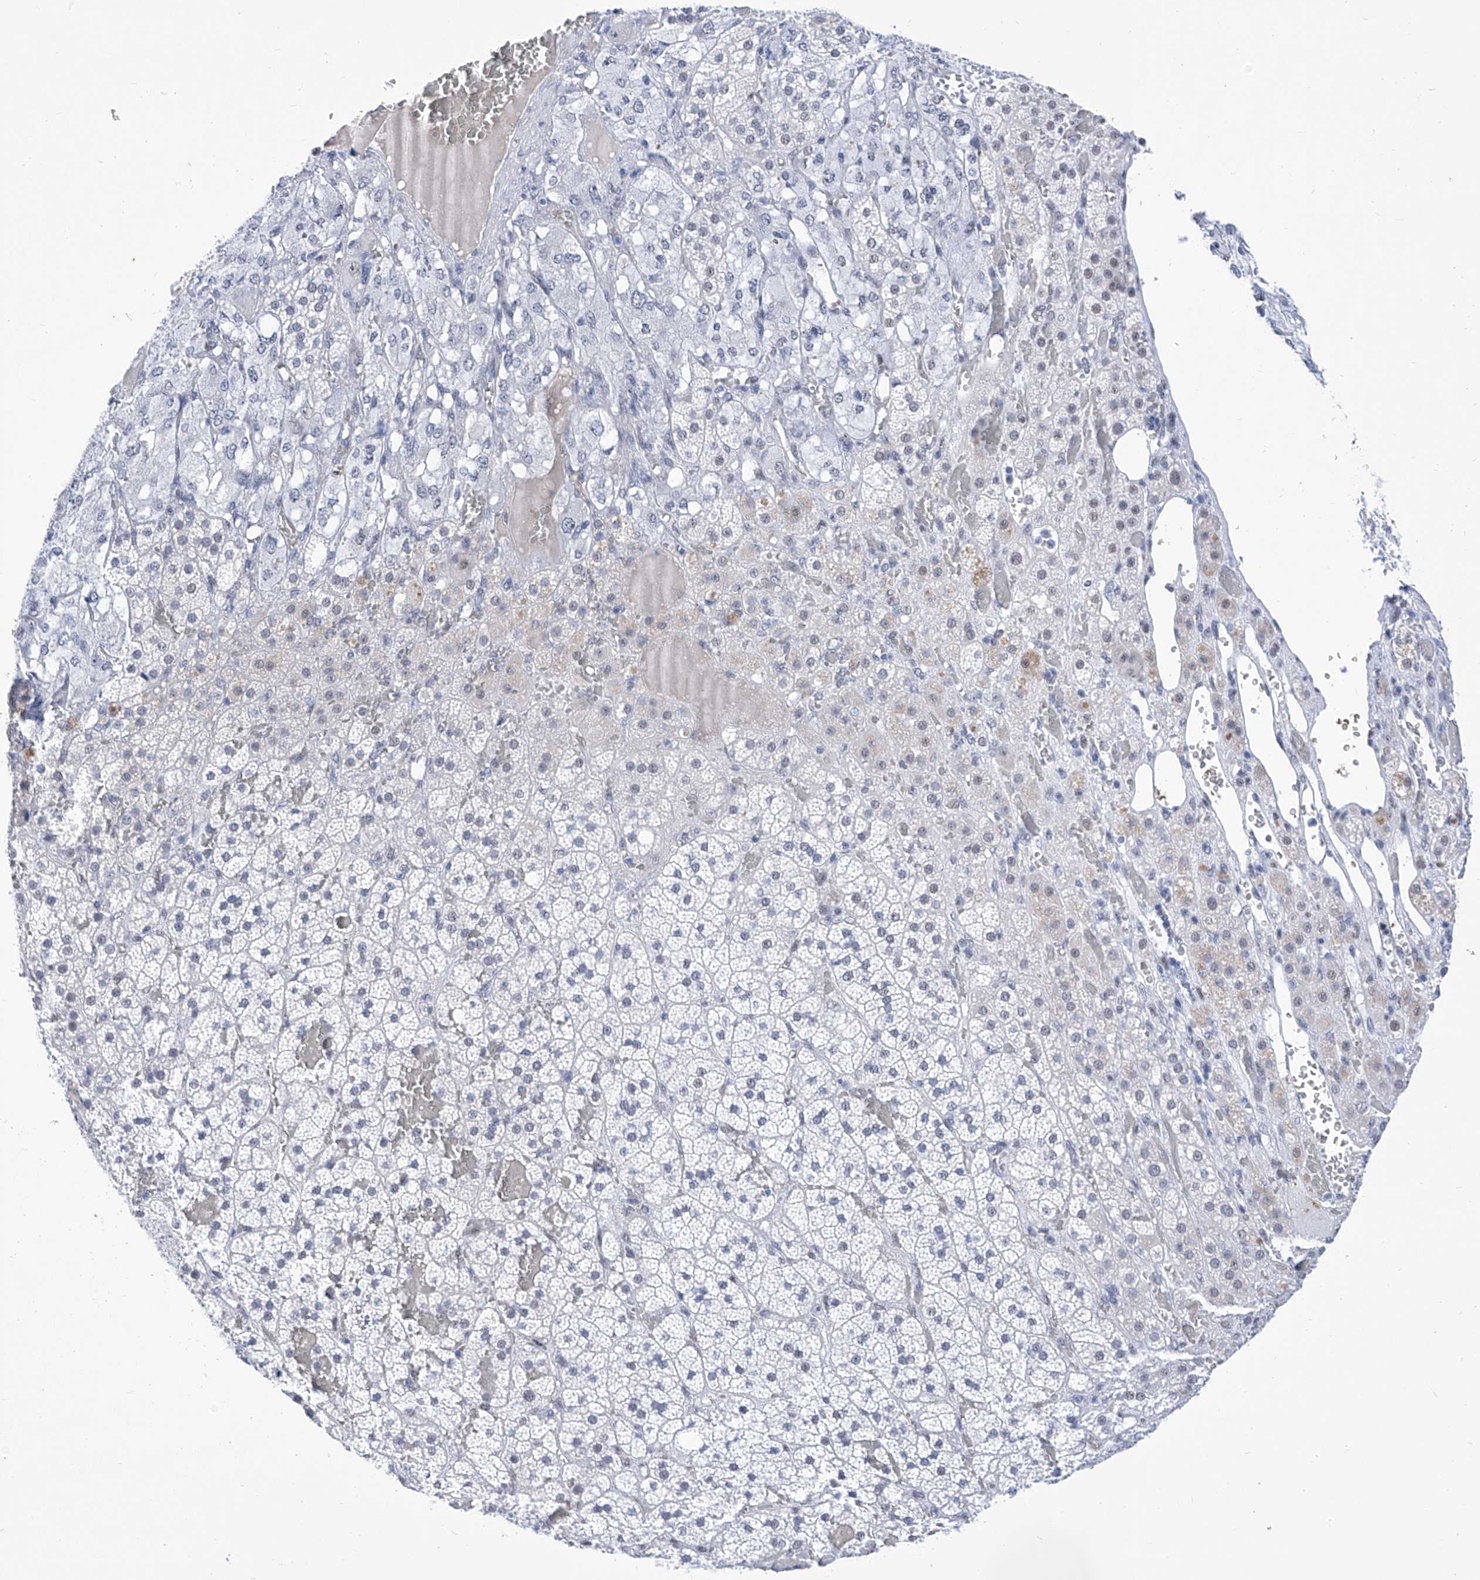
{"staining": {"intensity": "weak", "quantity": "<25%", "location": "nuclear"}, "tissue": "adrenal gland", "cell_type": "Glandular cells", "image_type": "normal", "snomed": [{"axis": "morphology", "description": "Normal tissue, NOS"}, {"axis": "topography", "description": "Adrenal gland"}], "caption": "A high-resolution micrograph shows immunohistochemistry staining of benign adrenal gland, which demonstrates no significant staining in glandular cells.", "gene": "SART1", "patient": {"sex": "female", "age": 59}}